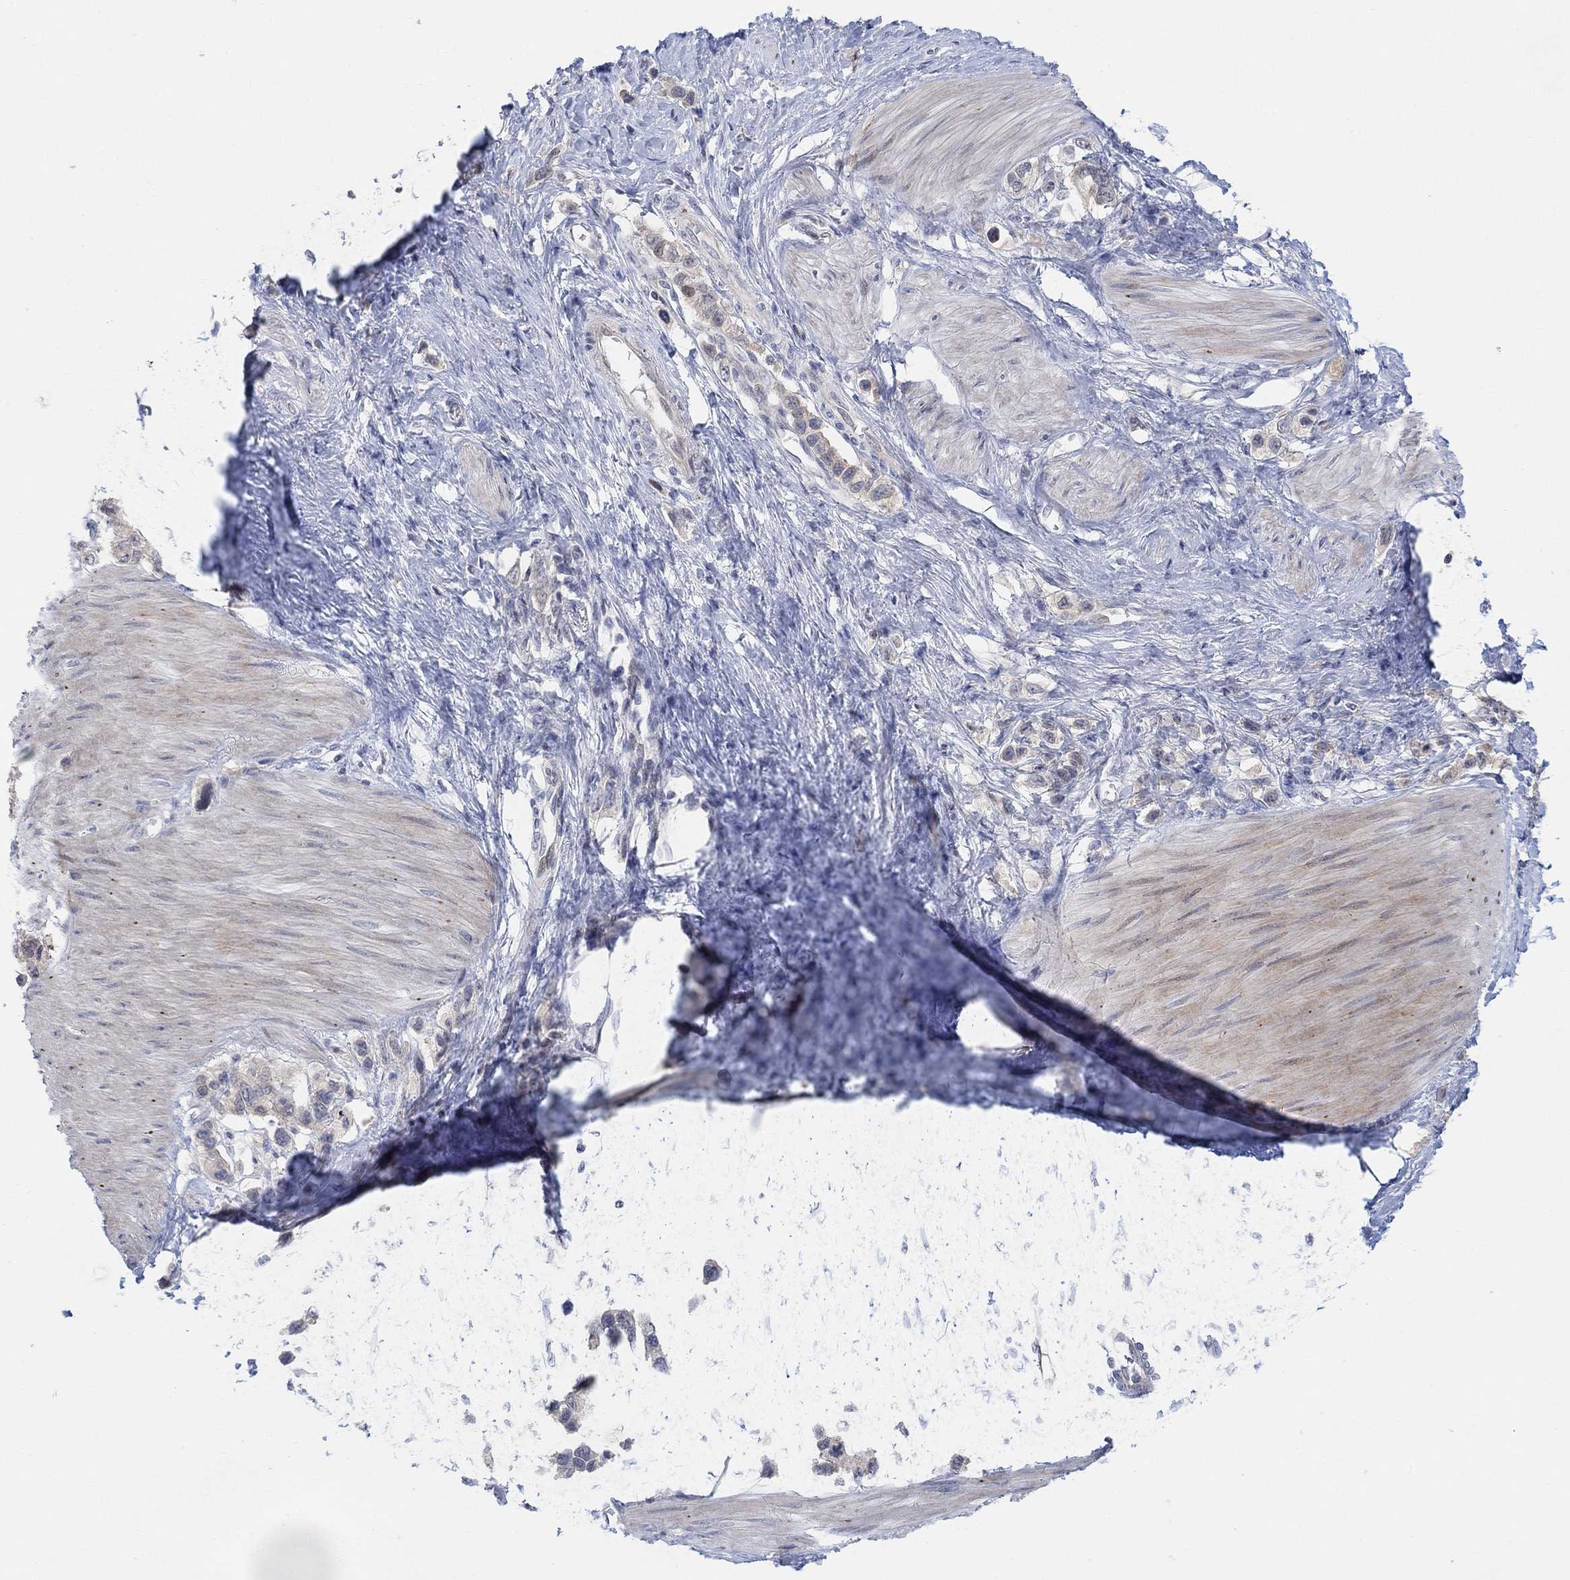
{"staining": {"intensity": "weak", "quantity": "<25%", "location": "cytoplasmic/membranous"}, "tissue": "stomach cancer", "cell_type": "Tumor cells", "image_type": "cancer", "snomed": [{"axis": "morphology", "description": "Normal tissue, NOS"}, {"axis": "morphology", "description": "Adenocarcinoma, NOS"}, {"axis": "morphology", "description": "Adenocarcinoma, High grade"}, {"axis": "topography", "description": "Stomach, upper"}, {"axis": "topography", "description": "Stomach"}], "caption": "High magnification brightfield microscopy of stomach adenocarcinoma stained with DAB (3,3'-diaminobenzidine) (brown) and counterstained with hematoxylin (blue): tumor cells show no significant positivity. The staining is performed using DAB brown chromogen with nuclei counter-stained in using hematoxylin.", "gene": "CNTF", "patient": {"sex": "female", "age": 65}}